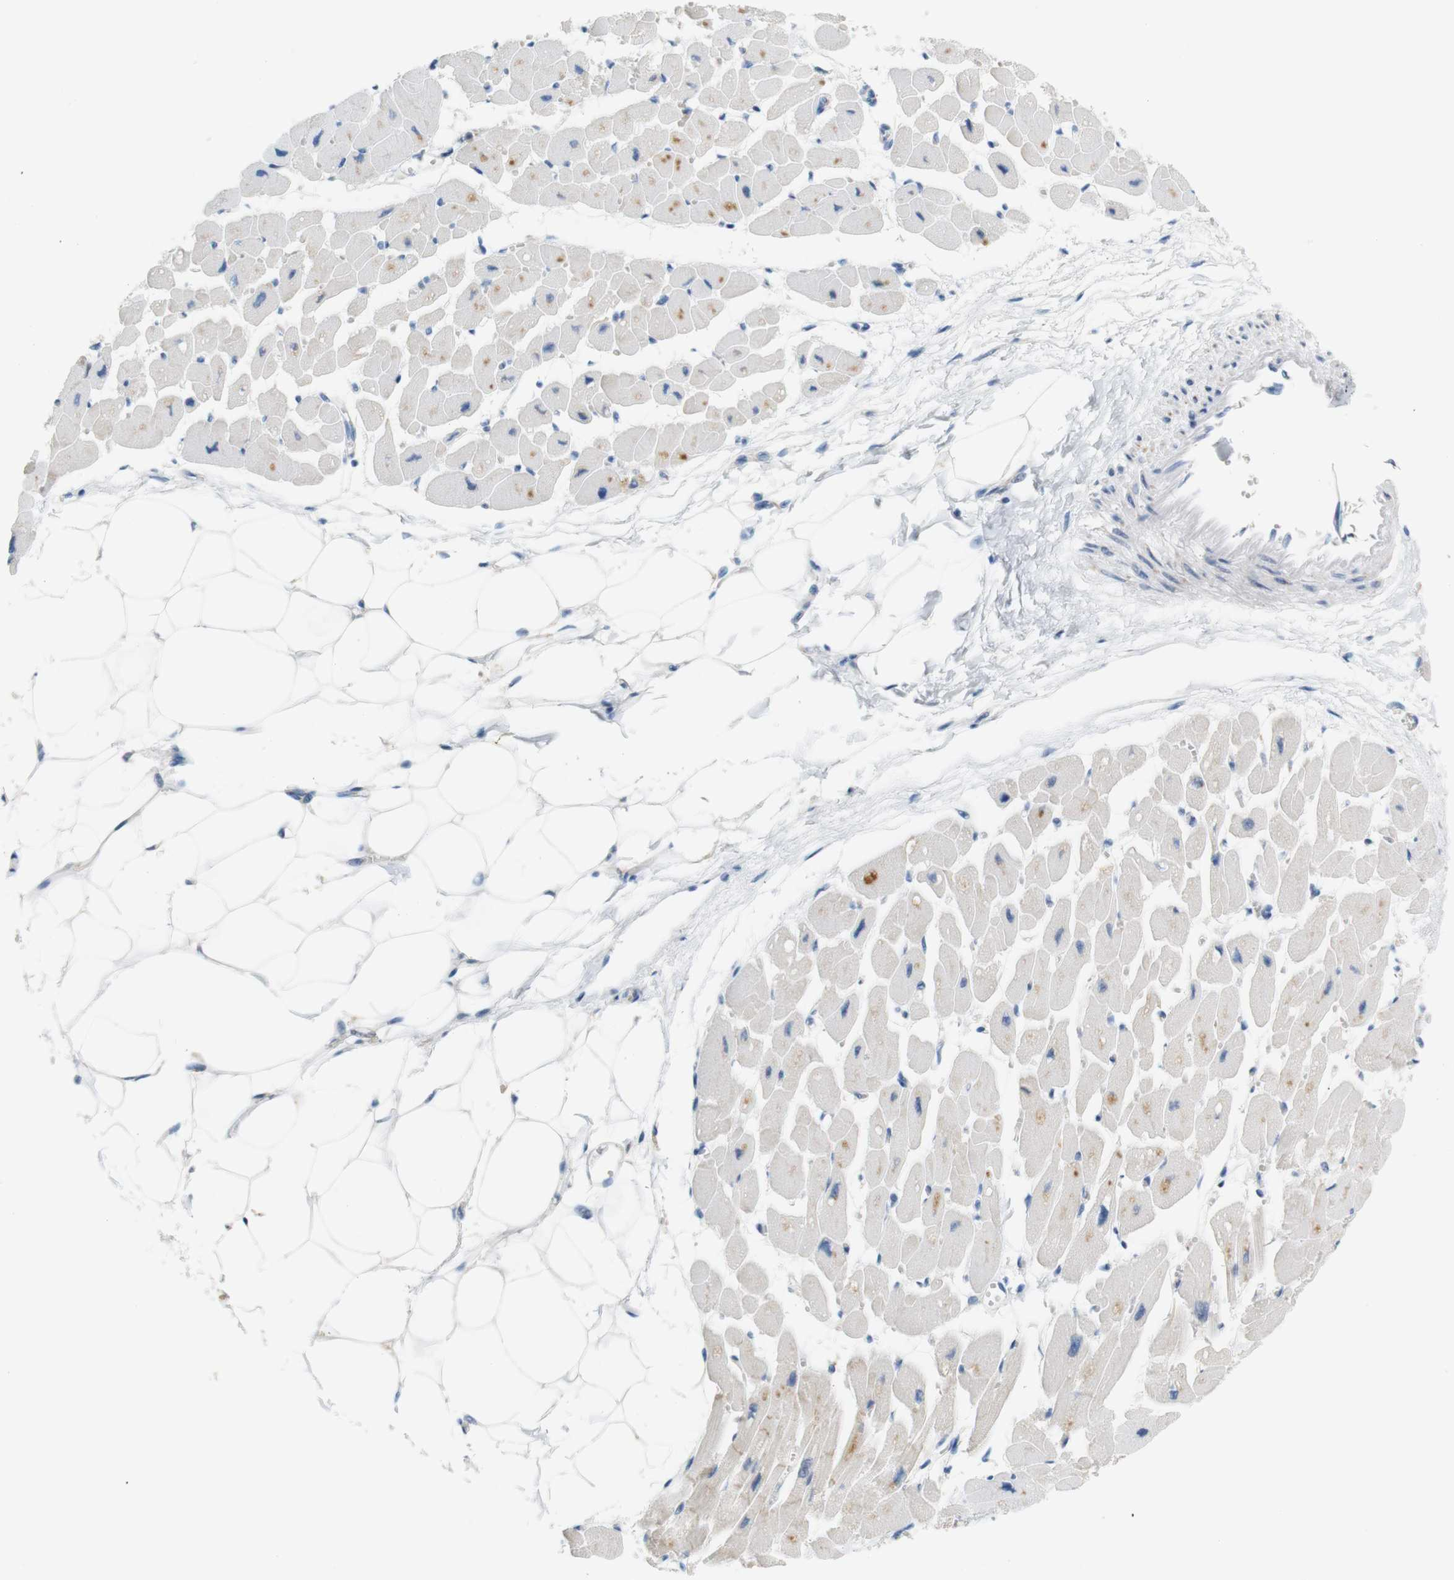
{"staining": {"intensity": "moderate", "quantity": "<25%", "location": "cytoplasmic/membranous"}, "tissue": "heart muscle", "cell_type": "Cardiomyocytes", "image_type": "normal", "snomed": [{"axis": "morphology", "description": "Normal tissue, NOS"}, {"axis": "topography", "description": "Heart"}], "caption": "This is an image of immunohistochemistry staining of unremarkable heart muscle, which shows moderate expression in the cytoplasmic/membranous of cardiomyocytes.", "gene": "LRRK2", "patient": {"sex": "female", "age": 54}}